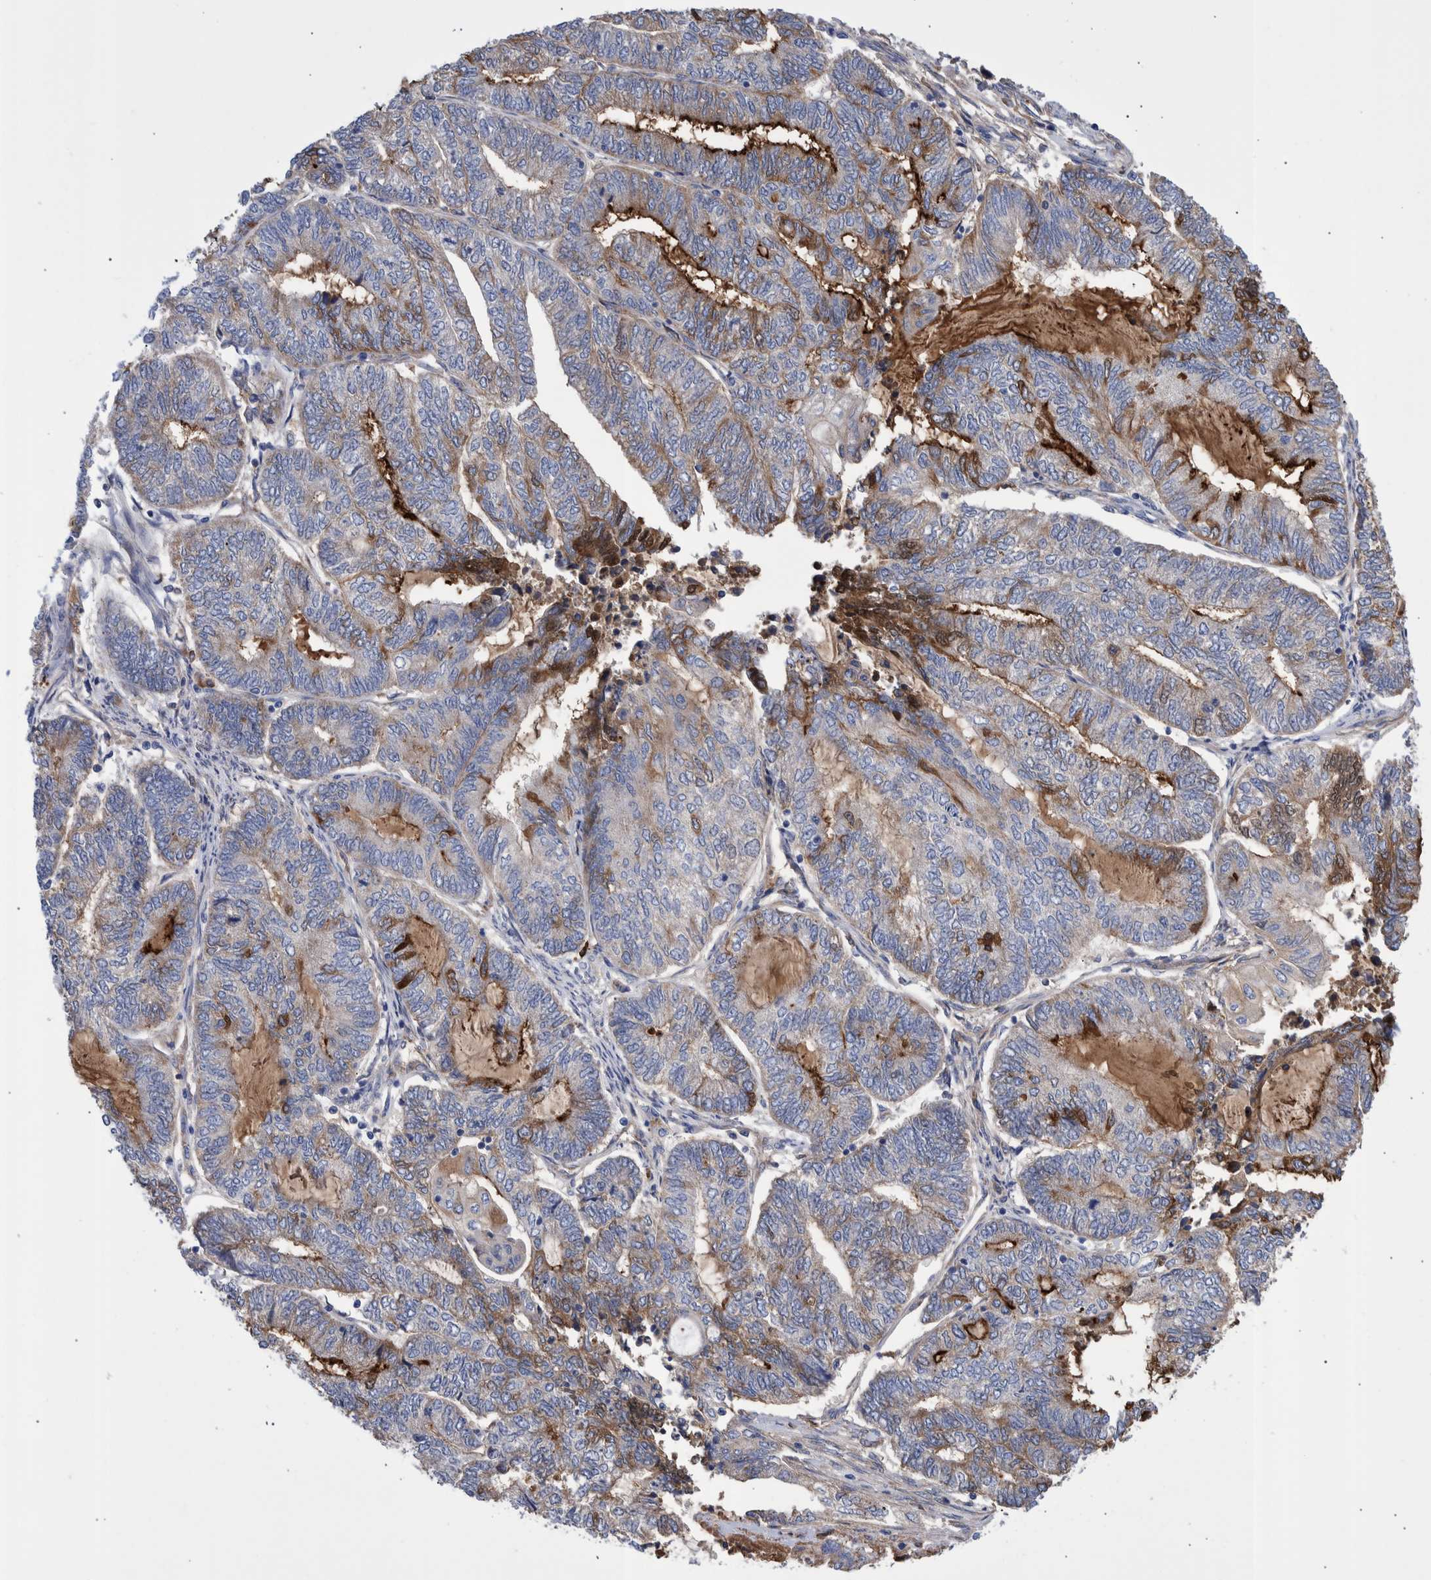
{"staining": {"intensity": "strong", "quantity": "<25%", "location": "cytoplasmic/membranous"}, "tissue": "endometrial cancer", "cell_type": "Tumor cells", "image_type": "cancer", "snomed": [{"axis": "morphology", "description": "Adenocarcinoma, NOS"}, {"axis": "topography", "description": "Uterus"}, {"axis": "topography", "description": "Endometrium"}], "caption": "A medium amount of strong cytoplasmic/membranous expression is seen in approximately <25% of tumor cells in adenocarcinoma (endometrial) tissue.", "gene": "DLL4", "patient": {"sex": "female", "age": 70}}